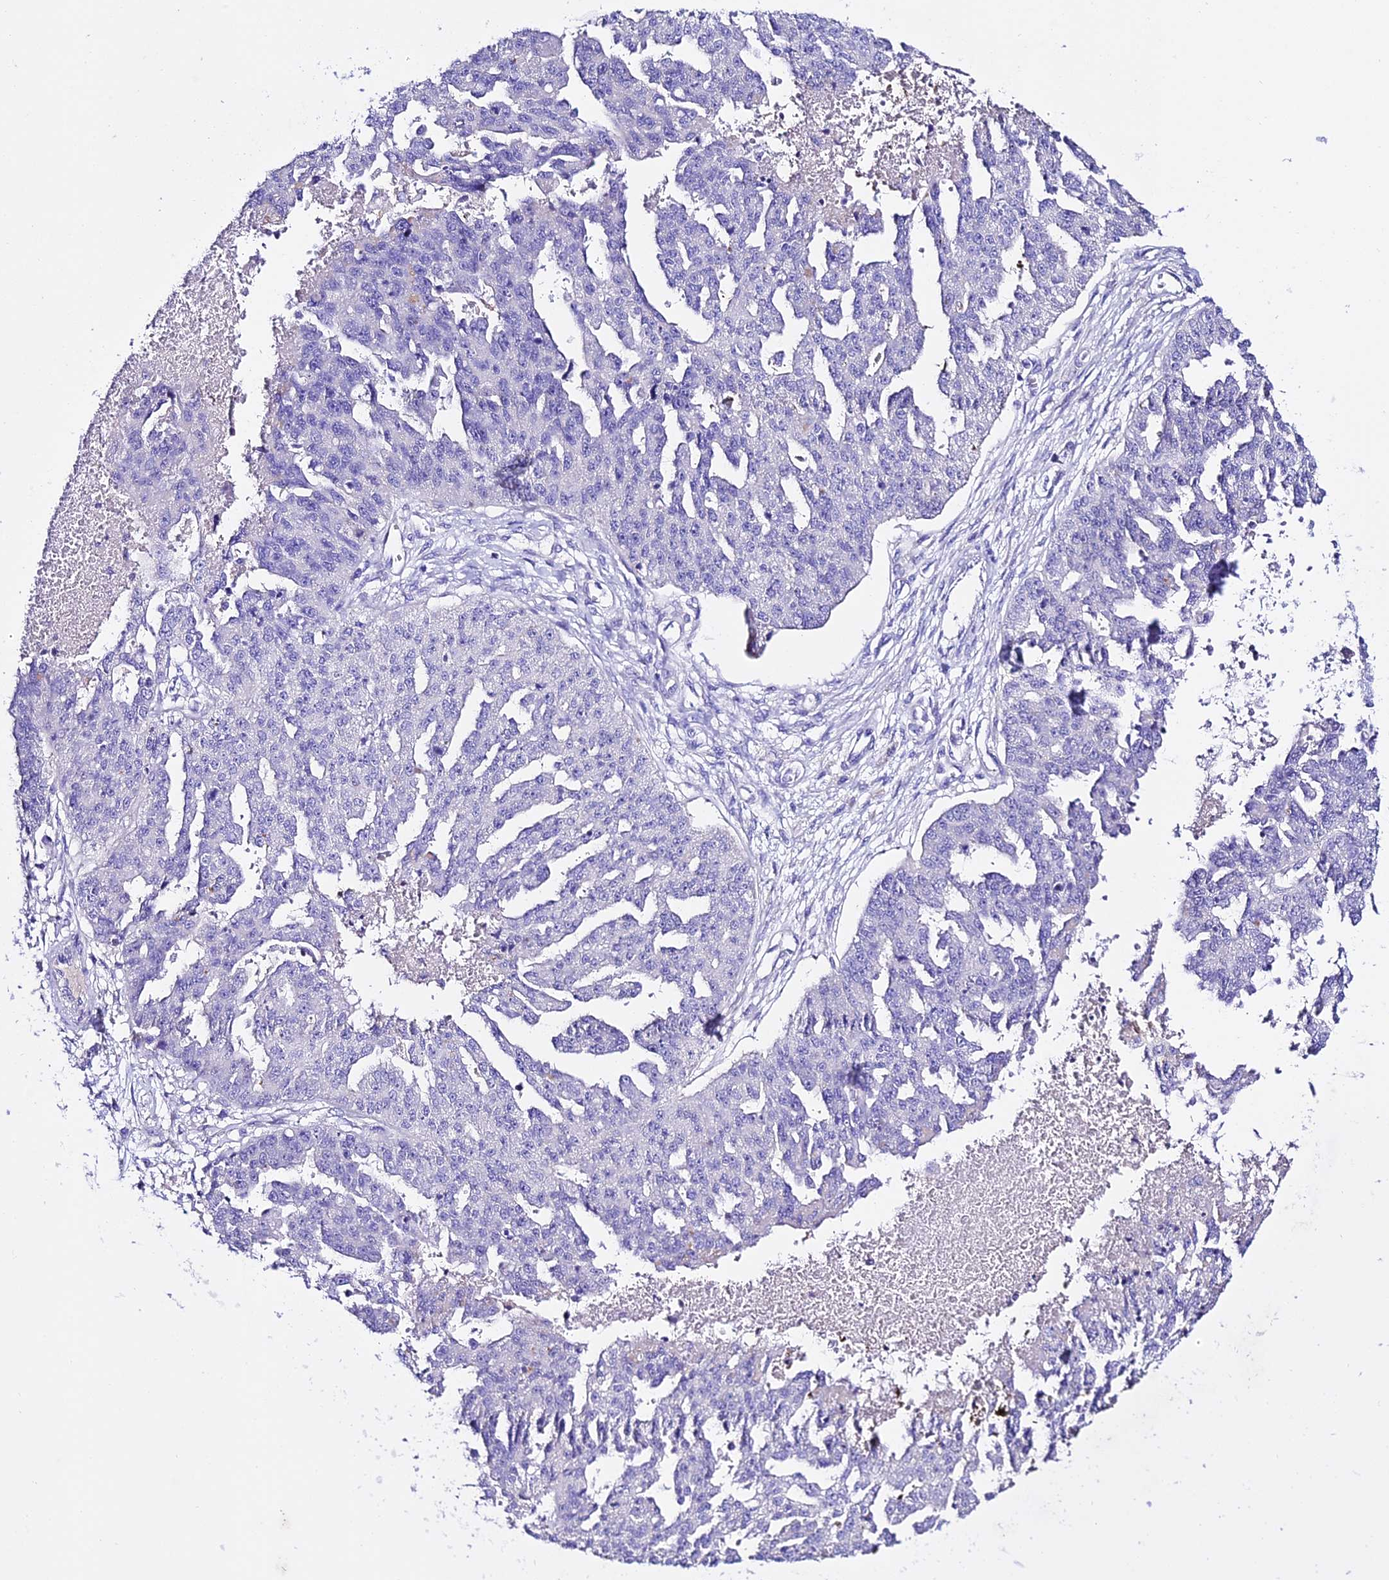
{"staining": {"intensity": "negative", "quantity": "none", "location": "none"}, "tissue": "ovarian cancer", "cell_type": "Tumor cells", "image_type": "cancer", "snomed": [{"axis": "morphology", "description": "Cystadenocarcinoma, serous, NOS"}, {"axis": "topography", "description": "Ovary"}], "caption": "This micrograph is of ovarian cancer (serous cystadenocarcinoma) stained with immunohistochemistry to label a protein in brown with the nuclei are counter-stained blue. There is no expression in tumor cells. (Brightfield microscopy of DAB immunohistochemistry at high magnification).", "gene": "TMEM117", "patient": {"sex": "female", "age": 58}}